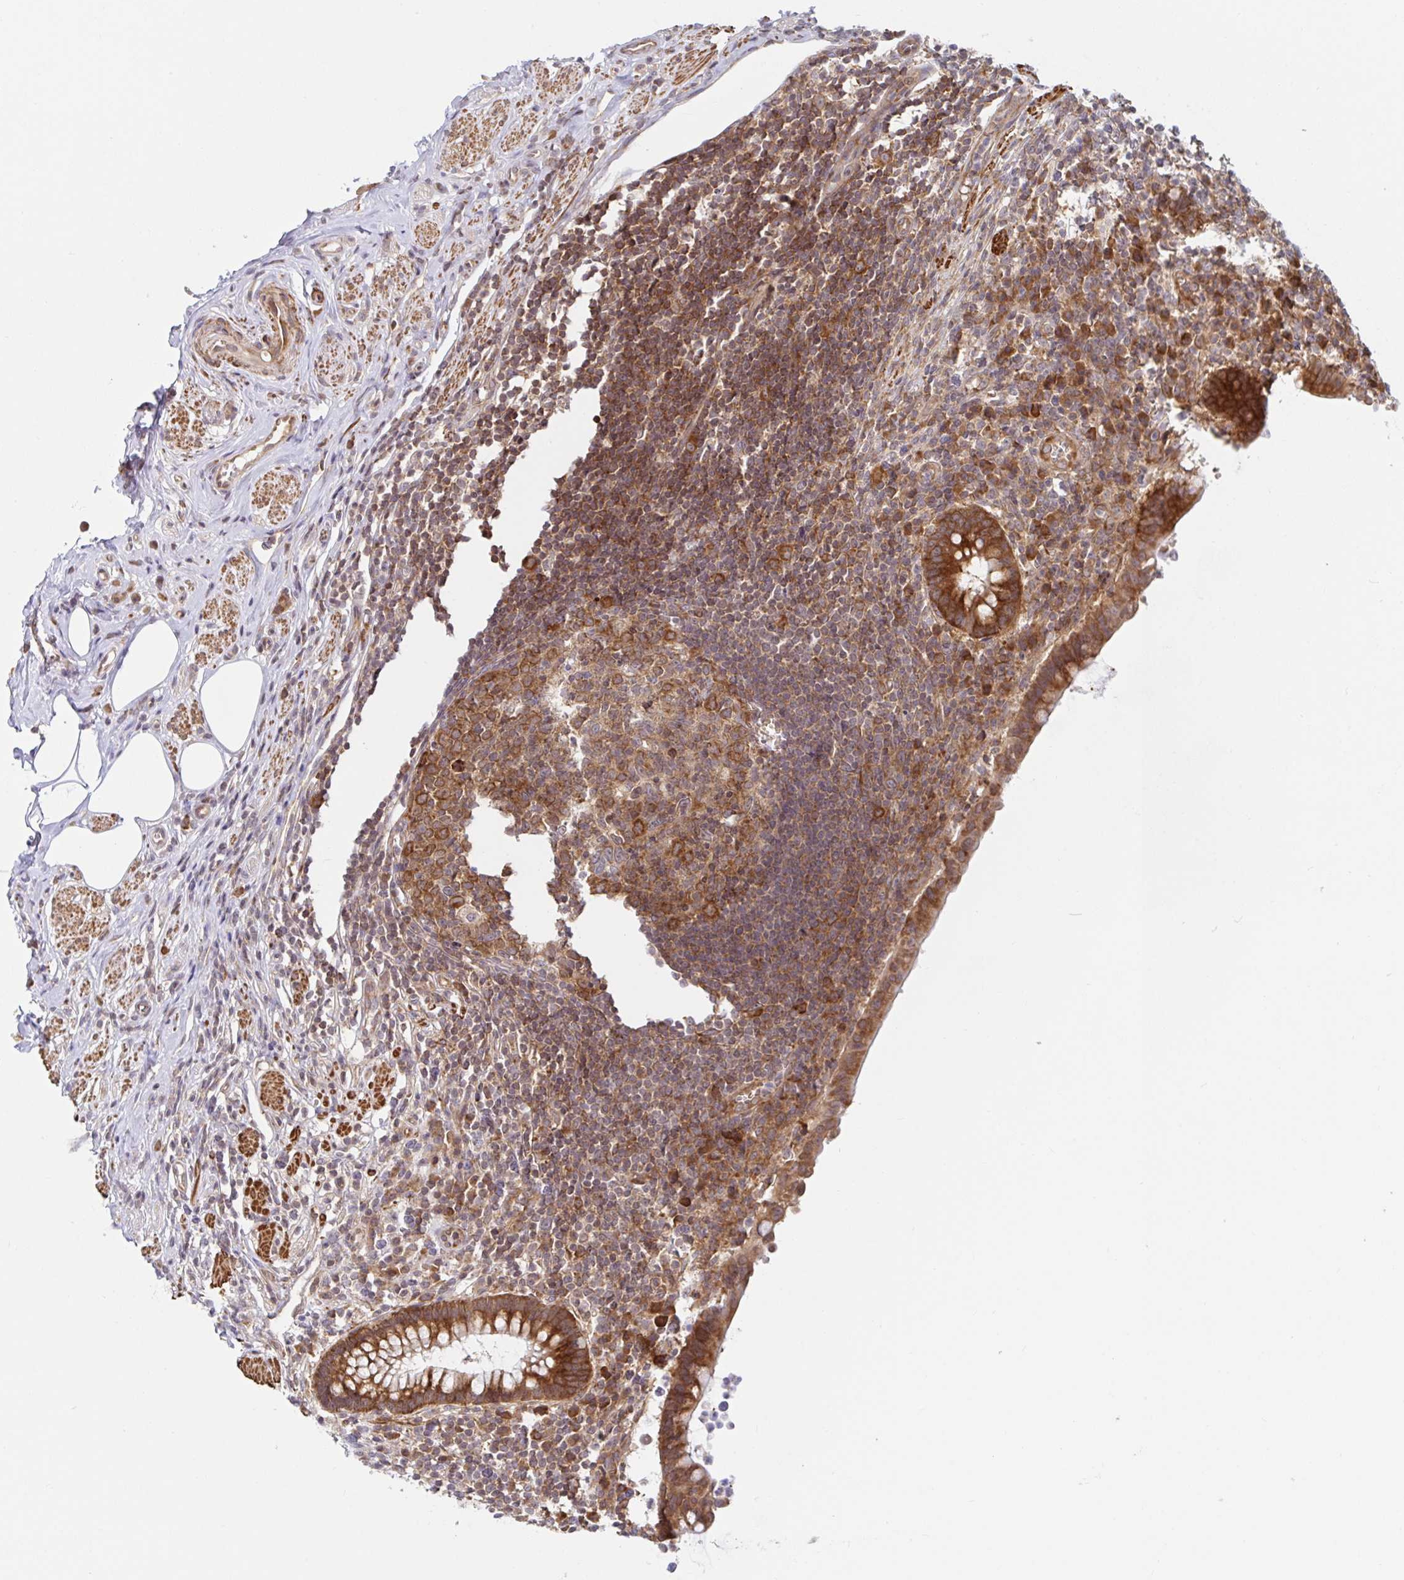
{"staining": {"intensity": "strong", "quantity": ">75%", "location": "cytoplasmic/membranous"}, "tissue": "appendix", "cell_type": "Glandular cells", "image_type": "normal", "snomed": [{"axis": "morphology", "description": "Normal tissue, NOS"}, {"axis": "topography", "description": "Appendix"}], "caption": "High-power microscopy captured an immunohistochemistry (IHC) image of normal appendix, revealing strong cytoplasmic/membranous staining in about >75% of glandular cells. Nuclei are stained in blue.", "gene": "LARP1", "patient": {"sex": "female", "age": 56}}